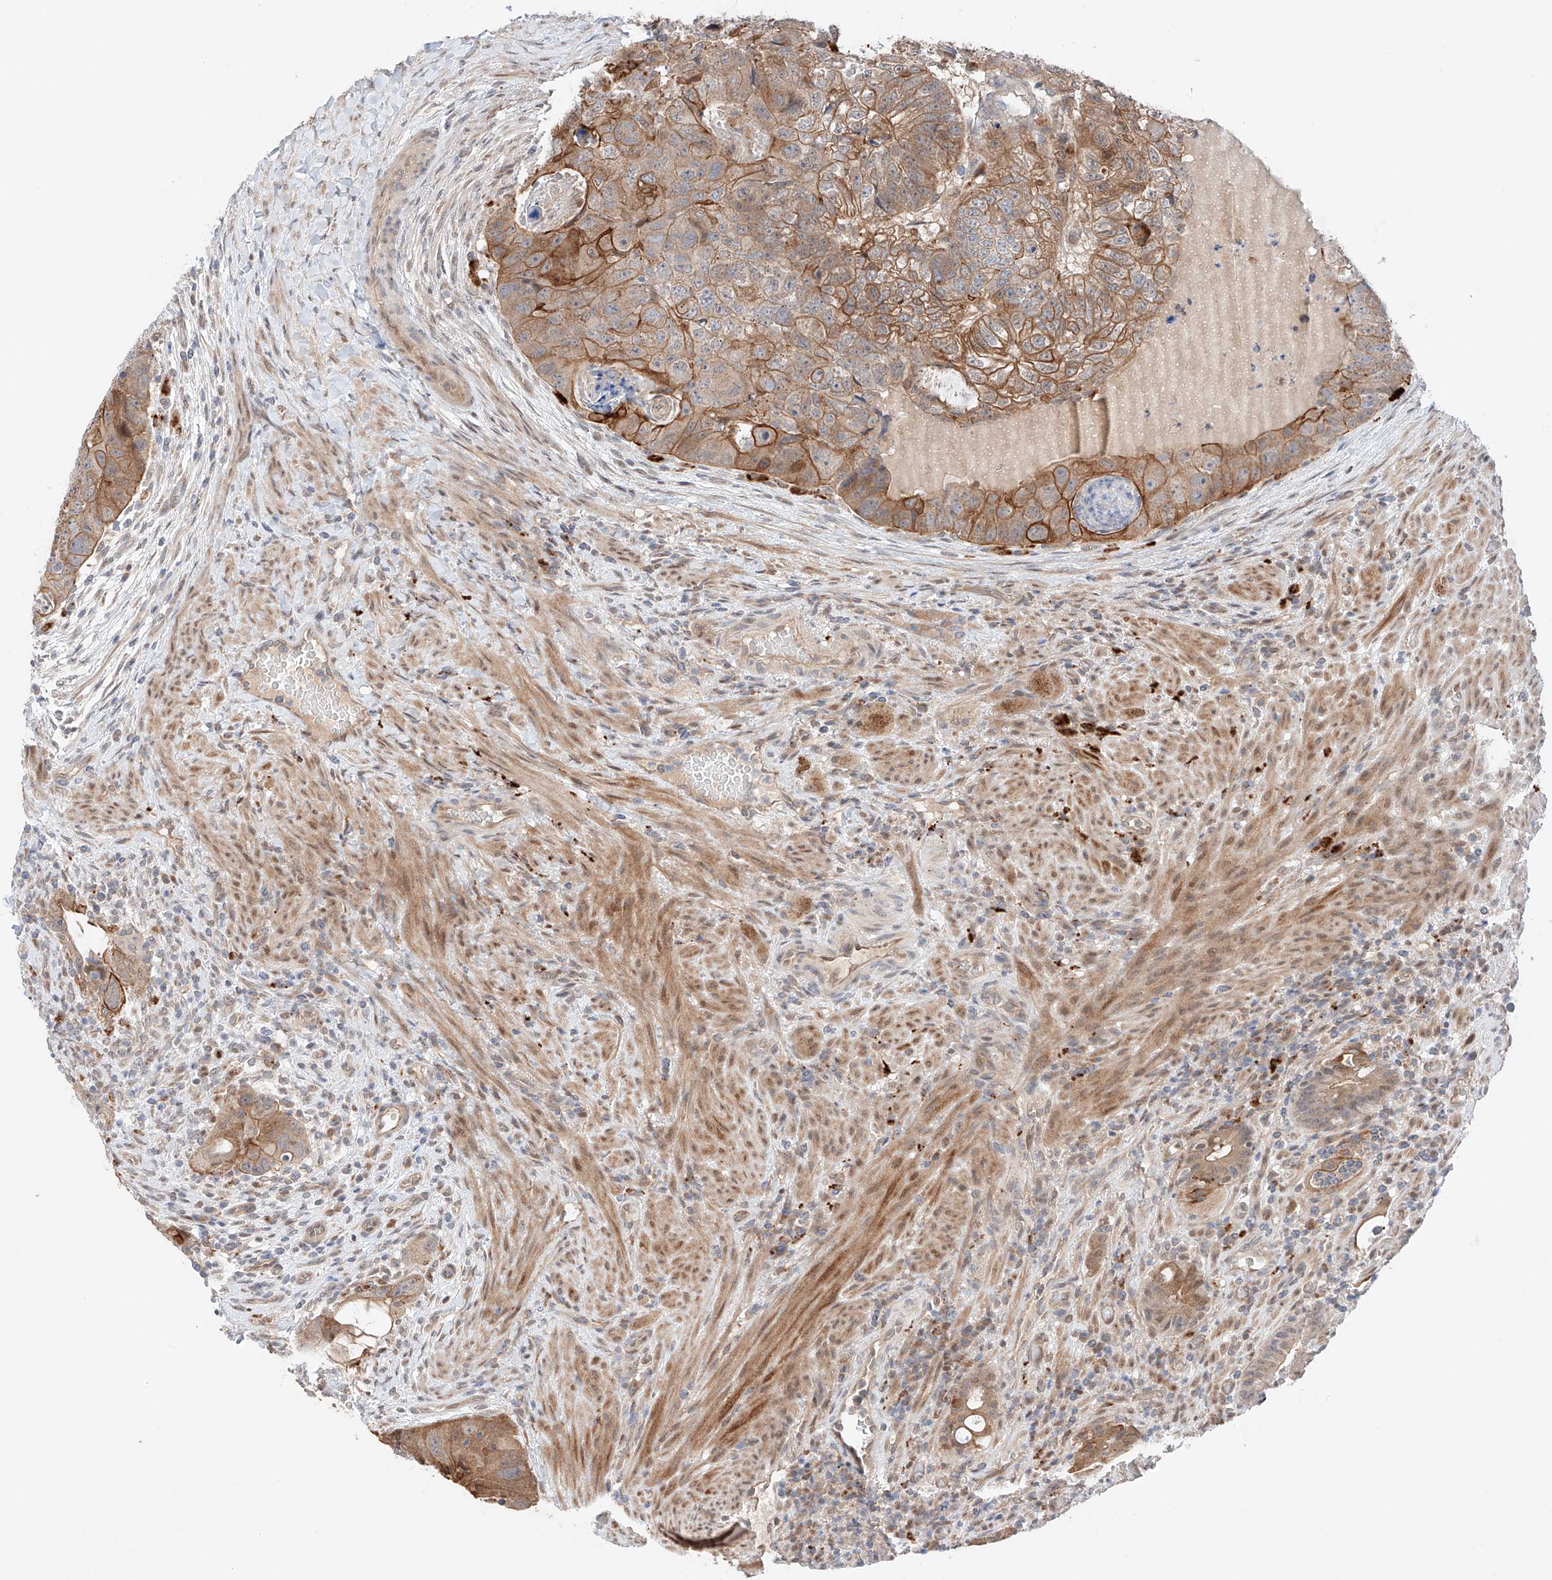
{"staining": {"intensity": "moderate", "quantity": ">75%", "location": "cytoplasmic/membranous"}, "tissue": "colorectal cancer", "cell_type": "Tumor cells", "image_type": "cancer", "snomed": [{"axis": "morphology", "description": "Adenocarcinoma, NOS"}, {"axis": "topography", "description": "Rectum"}], "caption": "This is a histology image of IHC staining of adenocarcinoma (colorectal), which shows moderate staining in the cytoplasmic/membranous of tumor cells.", "gene": "GCNT1", "patient": {"sex": "male", "age": 59}}